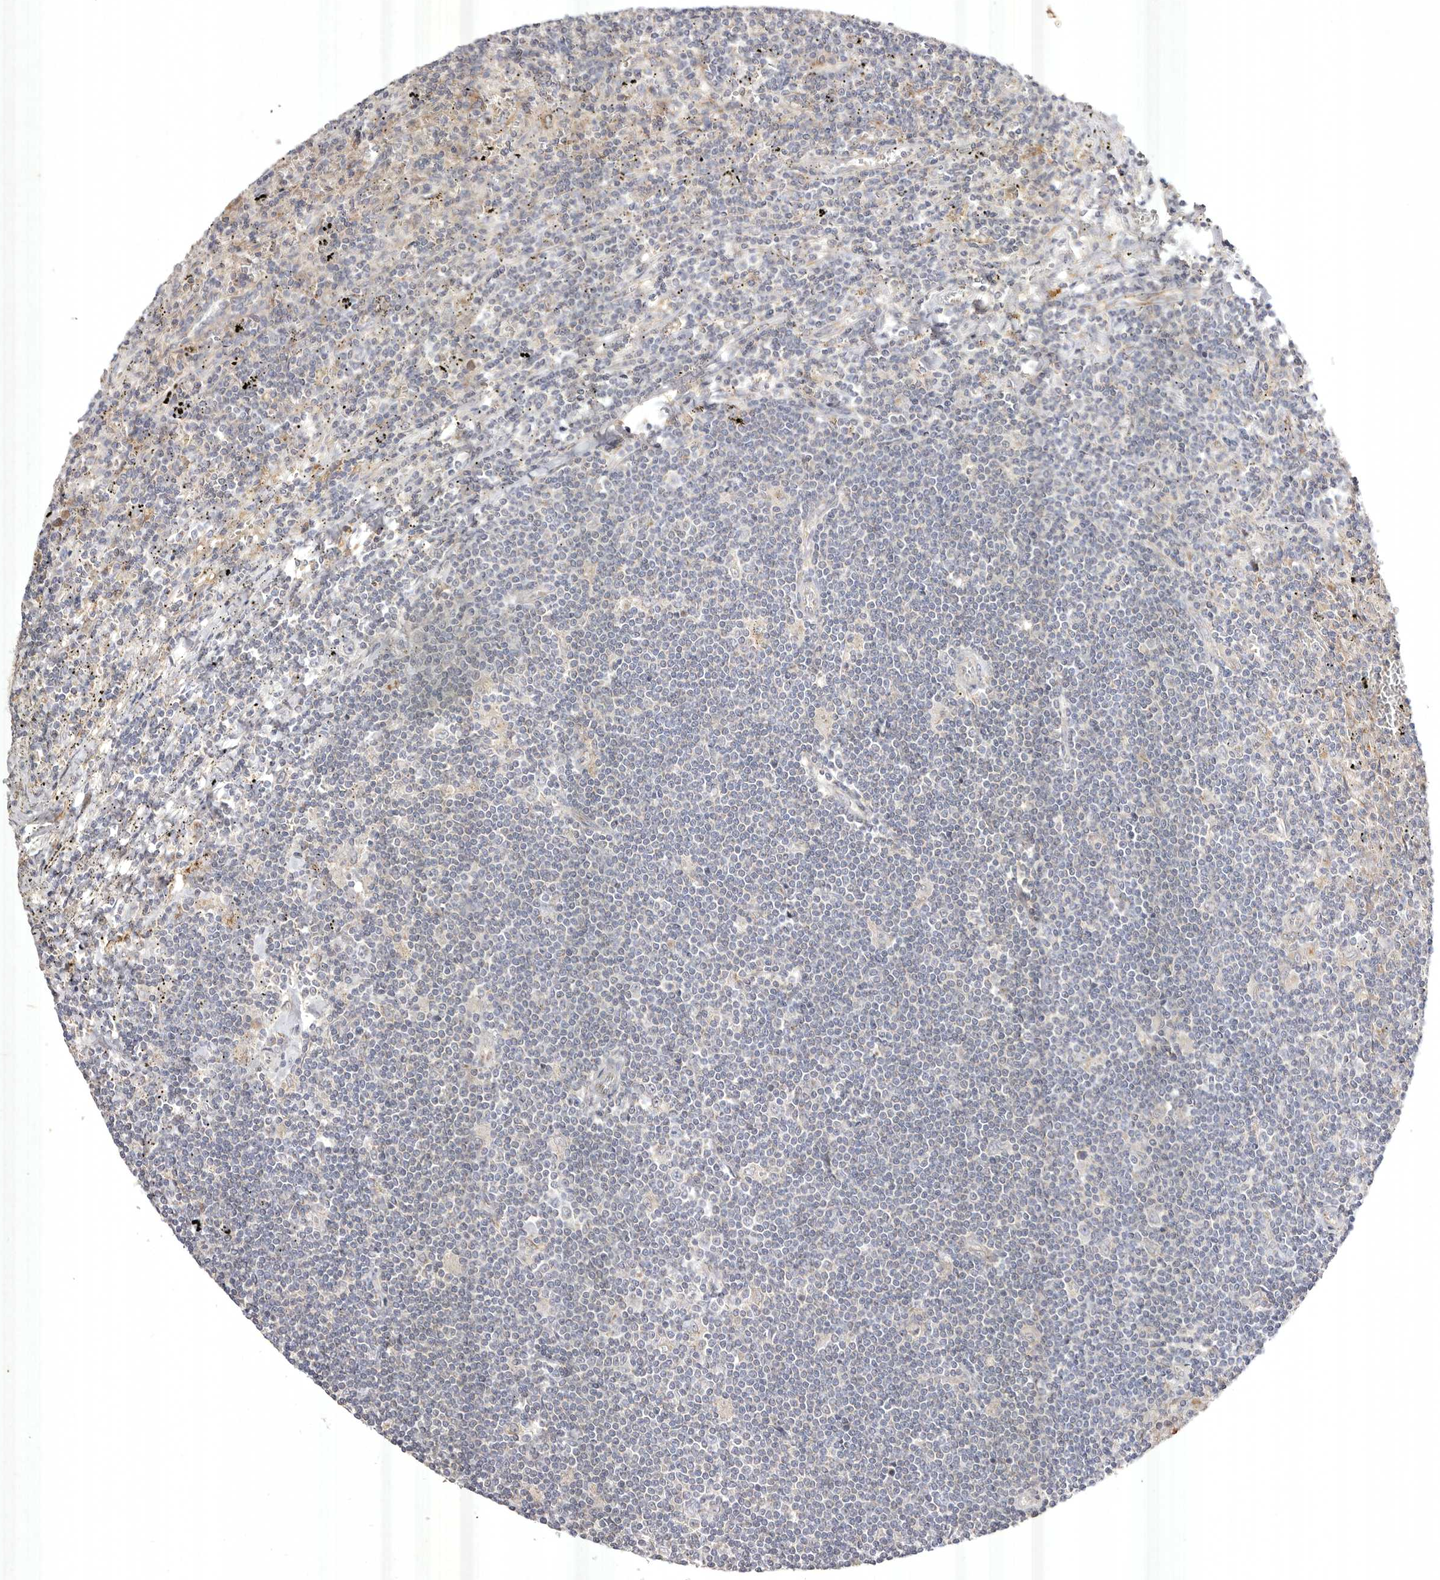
{"staining": {"intensity": "negative", "quantity": "none", "location": "none"}, "tissue": "lymphoma", "cell_type": "Tumor cells", "image_type": "cancer", "snomed": [{"axis": "morphology", "description": "Malignant lymphoma, non-Hodgkin's type, Low grade"}, {"axis": "topography", "description": "Spleen"}], "caption": "IHC image of neoplastic tissue: lymphoma stained with DAB exhibits no significant protein positivity in tumor cells. (Brightfield microscopy of DAB (3,3'-diaminobenzidine) IHC at high magnification).", "gene": "USP24", "patient": {"sex": "male", "age": 76}}